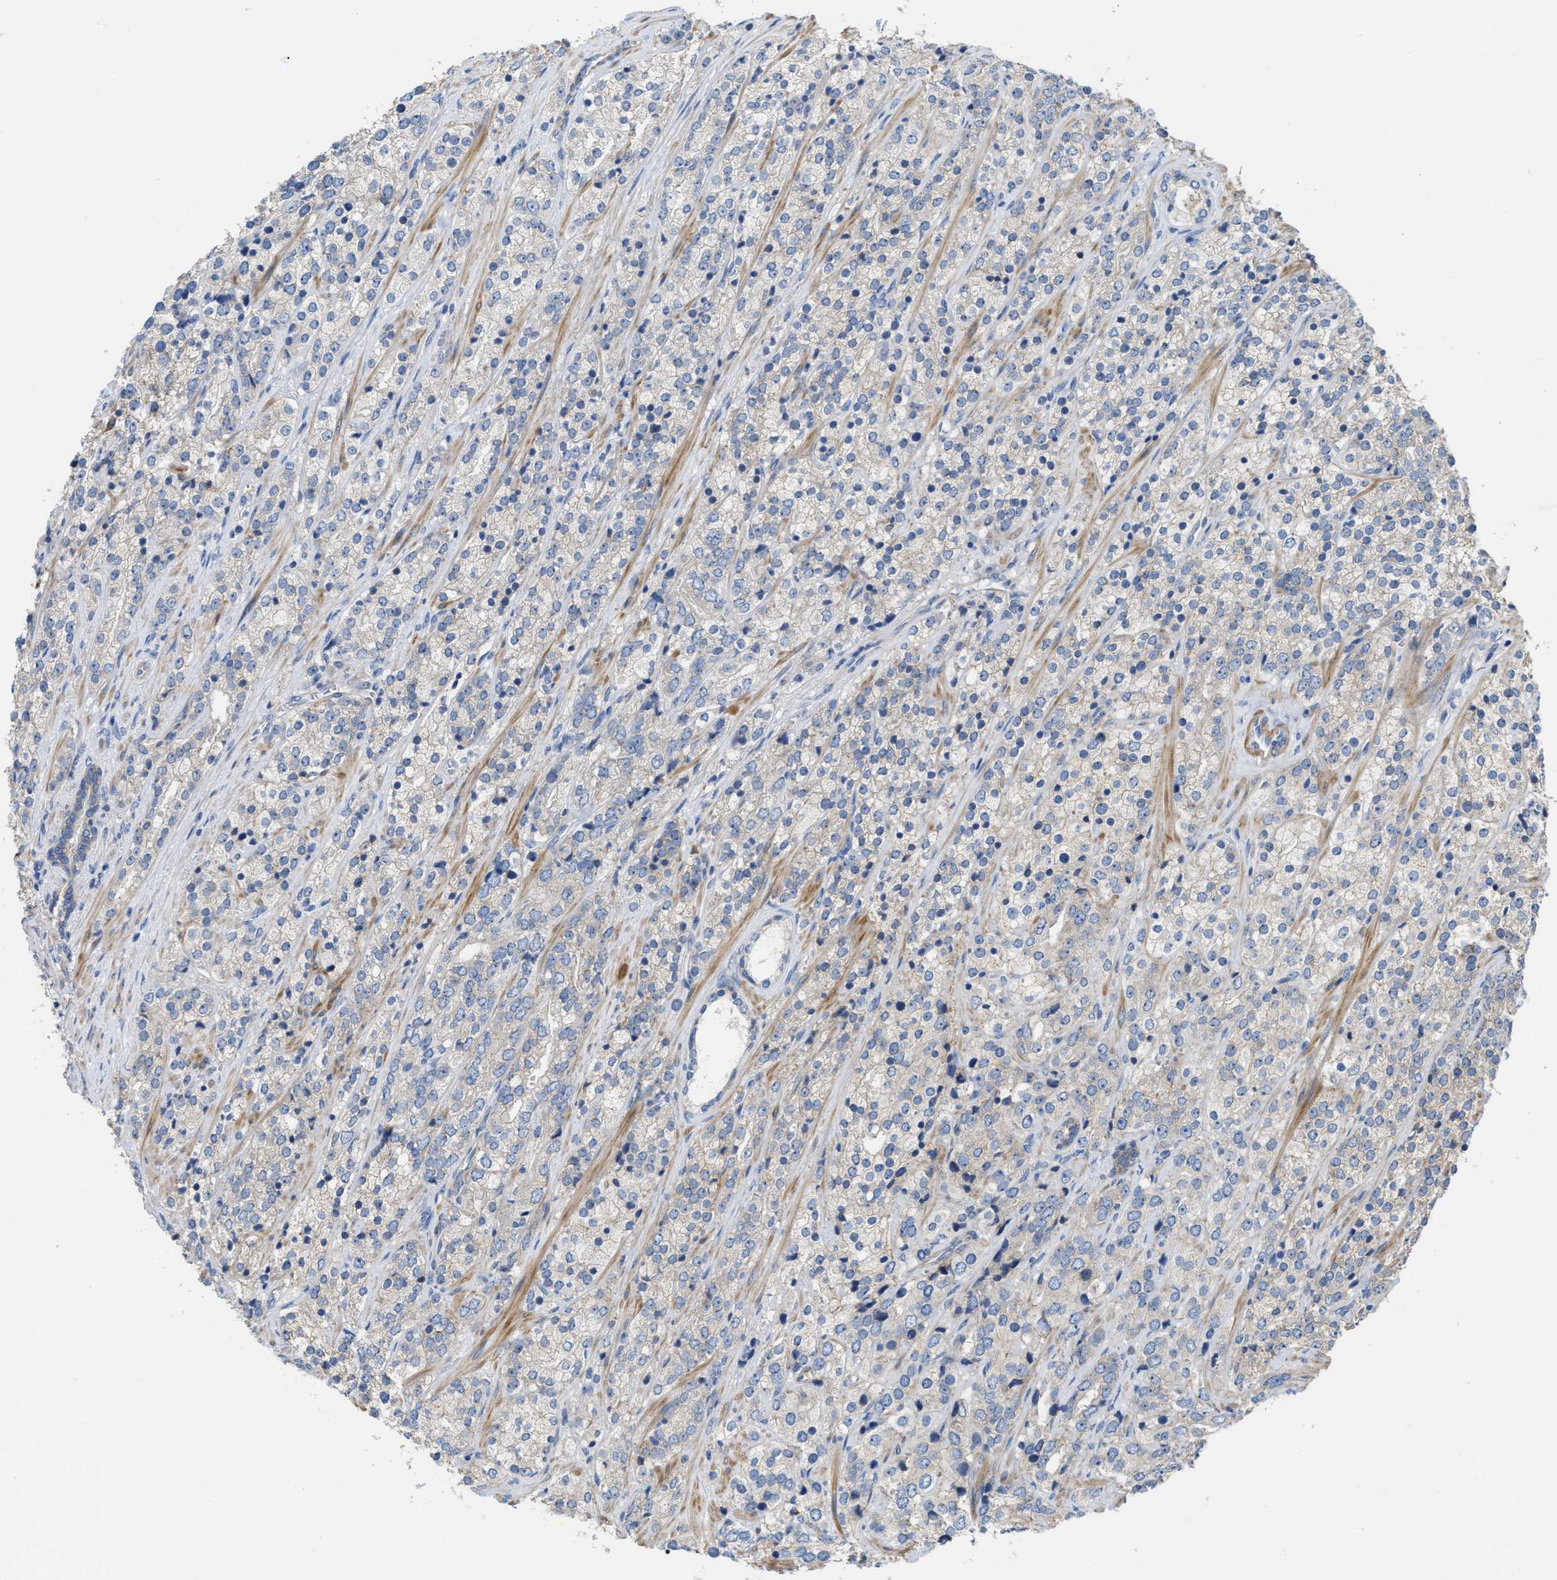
{"staining": {"intensity": "negative", "quantity": "none", "location": "none"}, "tissue": "prostate cancer", "cell_type": "Tumor cells", "image_type": "cancer", "snomed": [{"axis": "morphology", "description": "Adenocarcinoma, High grade"}, {"axis": "topography", "description": "Prostate"}], "caption": "Immunohistochemistry histopathology image of neoplastic tissue: human adenocarcinoma (high-grade) (prostate) stained with DAB (3,3'-diaminobenzidine) reveals no significant protein staining in tumor cells. Brightfield microscopy of IHC stained with DAB (brown) and hematoxylin (blue), captured at high magnification.", "gene": "DHX58", "patient": {"sex": "male", "age": 71}}